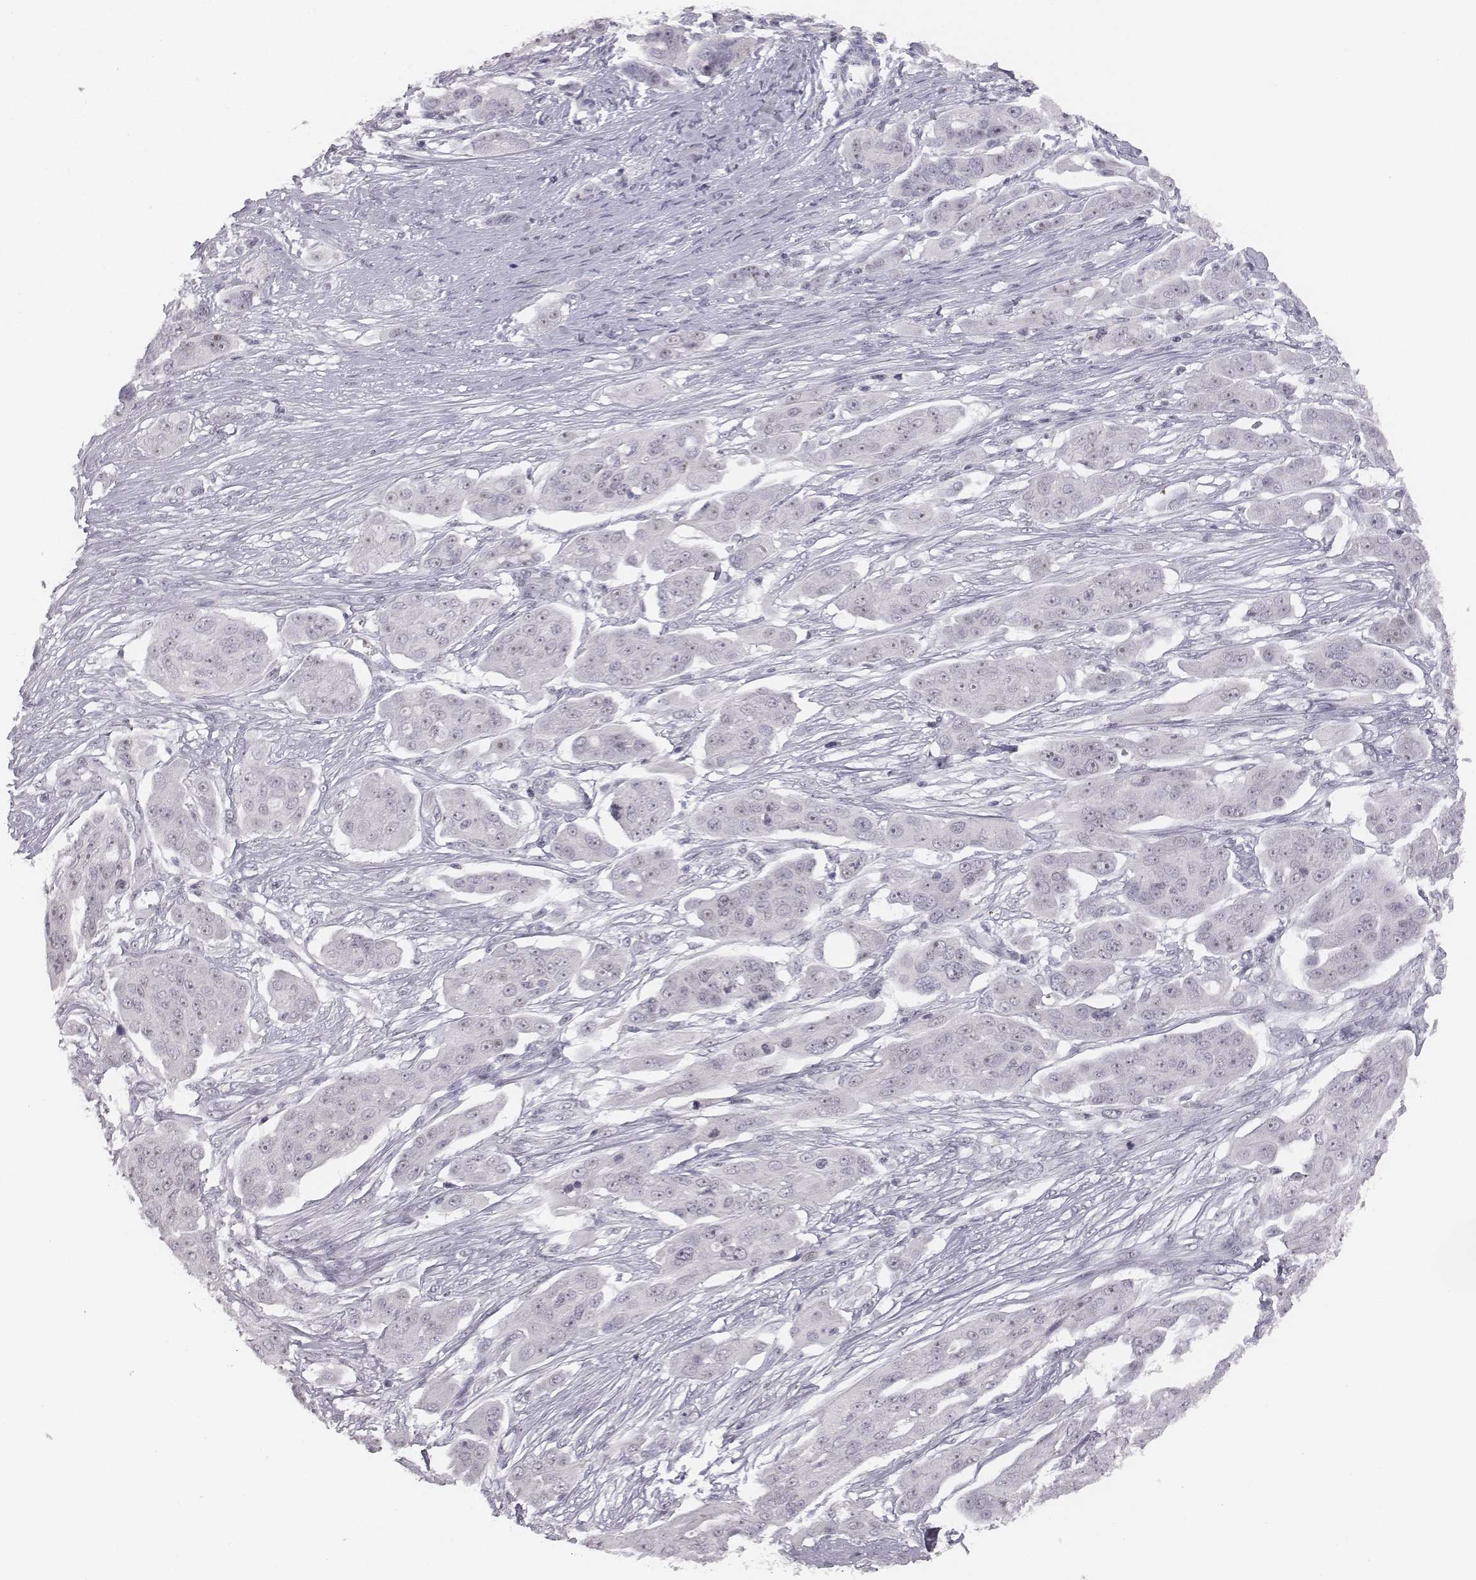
{"staining": {"intensity": "weak", "quantity": "<25%", "location": "nuclear"}, "tissue": "ovarian cancer", "cell_type": "Tumor cells", "image_type": "cancer", "snomed": [{"axis": "morphology", "description": "Carcinoma, endometroid"}, {"axis": "topography", "description": "Ovary"}], "caption": "This micrograph is of endometroid carcinoma (ovarian) stained with immunohistochemistry to label a protein in brown with the nuclei are counter-stained blue. There is no expression in tumor cells.", "gene": "NIFK", "patient": {"sex": "female", "age": 70}}